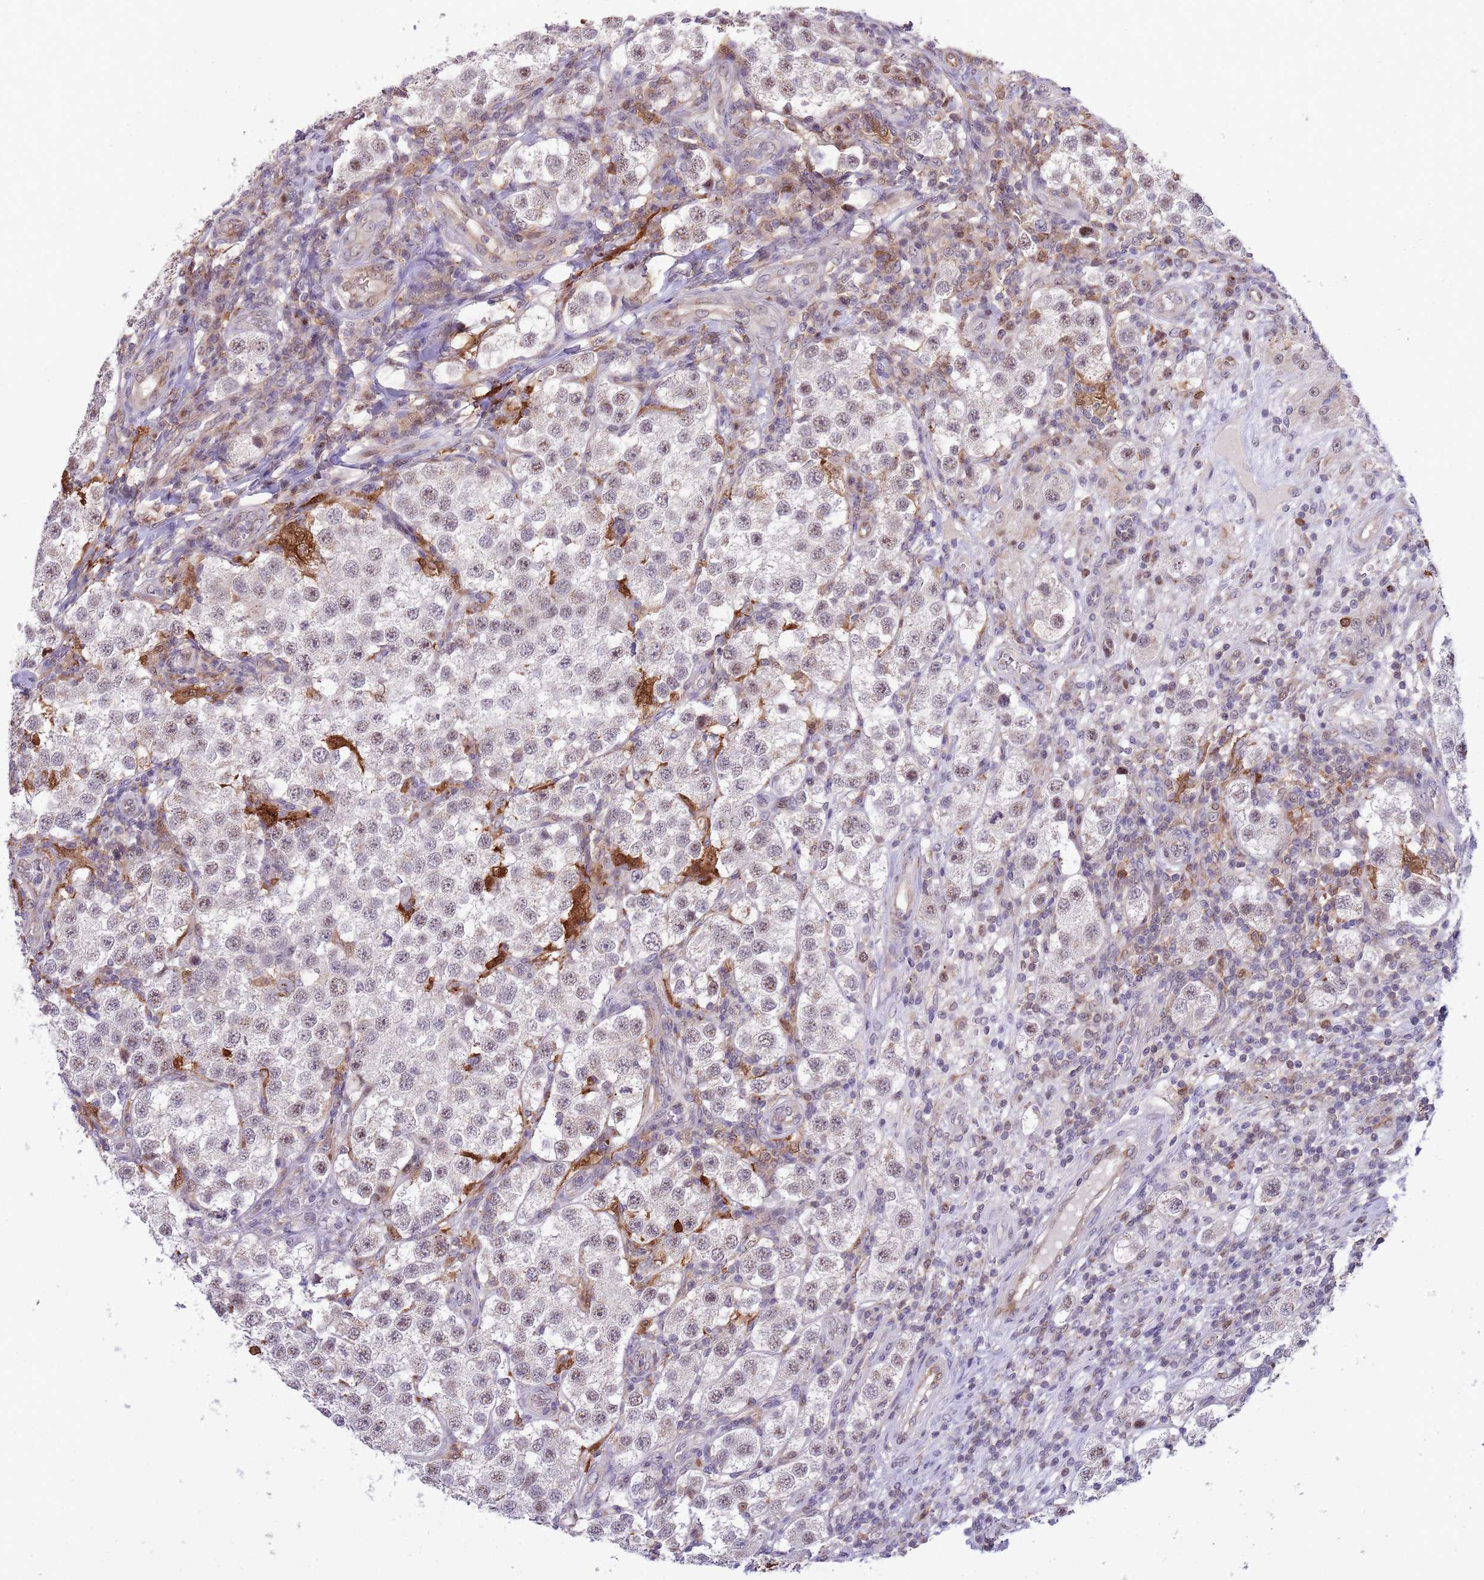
{"staining": {"intensity": "weak", "quantity": "25%-75%", "location": "nuclear"}, "tissue": "testis cancer", "cell_type": "Tumor cells", "image_type": "cancer", "snomed": [{"axis": "morphology", "description": "Seminoma, NOS"}, {"axis": "topography", "description": "Testis"}], "caption": "Immunohistochemistry (IHC) histopathology image of human seminoma (testis) stained for a protein (brown), which demonstrates low levels of weak nuclear positivity in approximately 25%-75% of tumor cells.", "gene": "CCNJL", "patient": {"sex": "male", "age": 37}}